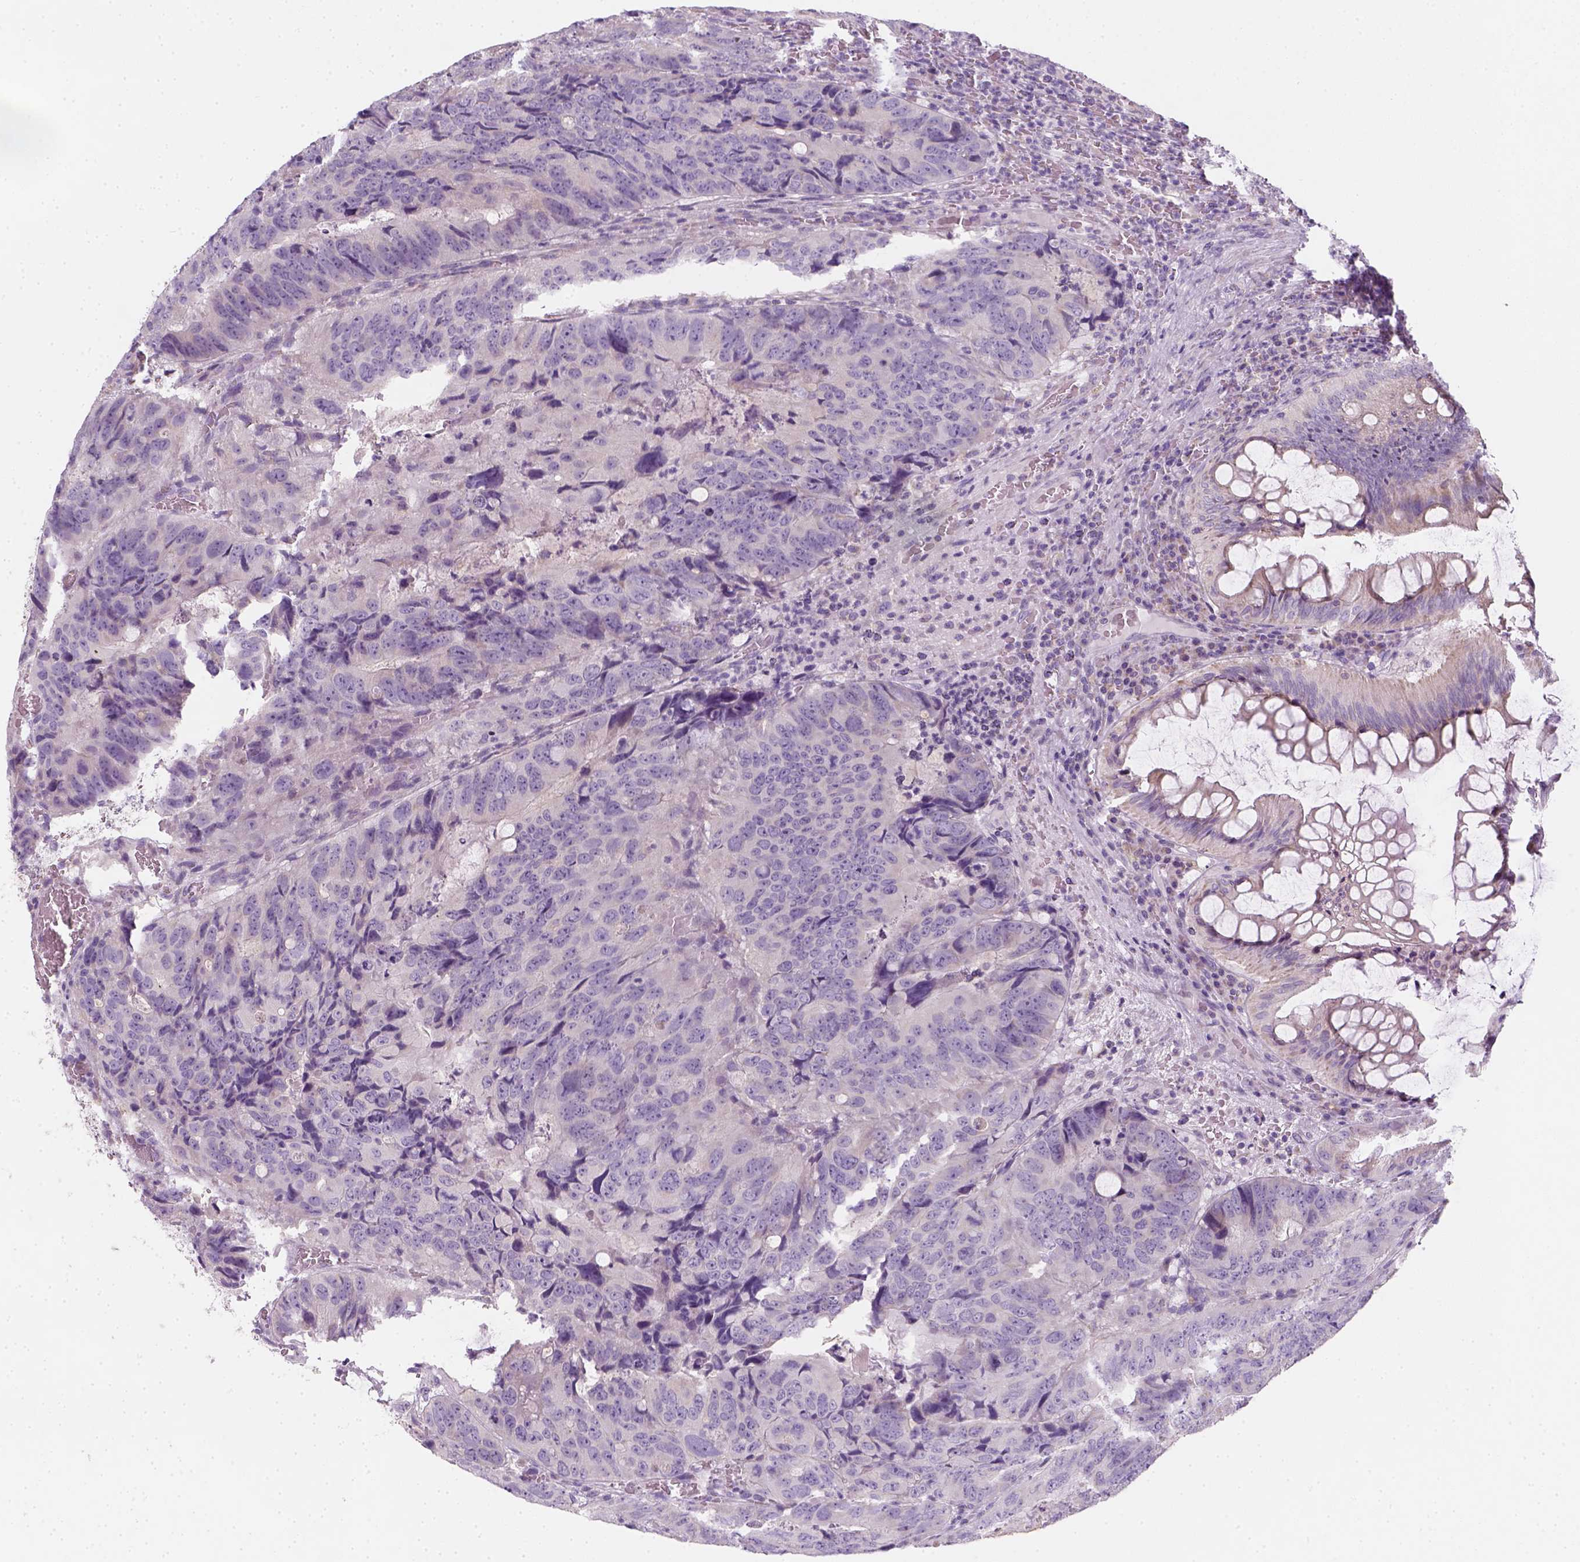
{"staining": {"intensity": "negative", "quantity": "none", "location": "none"}, "tissue": "colorectal cancer", "cell_type": "Tumor cells", "image_type": "cancer", "snomed": [{"axis": "morphology", "description": "Adenocarcinoma, NOS"}, {"axis": "topography", "description": "Colon"}], "caption": "DAB (3,3'-diaminobenzidine) immunohistochemical staining of human colorectal cancer (adenocarcinoma) reveals no significant staining in tumor cells. Brightfield microscopy of immunohistochemistry stained with DAB (brown) and hematoxylin (blue), captured at high magnification.", "gene": "AWAT2", "patient": {"sex": "male", "age": 79}}